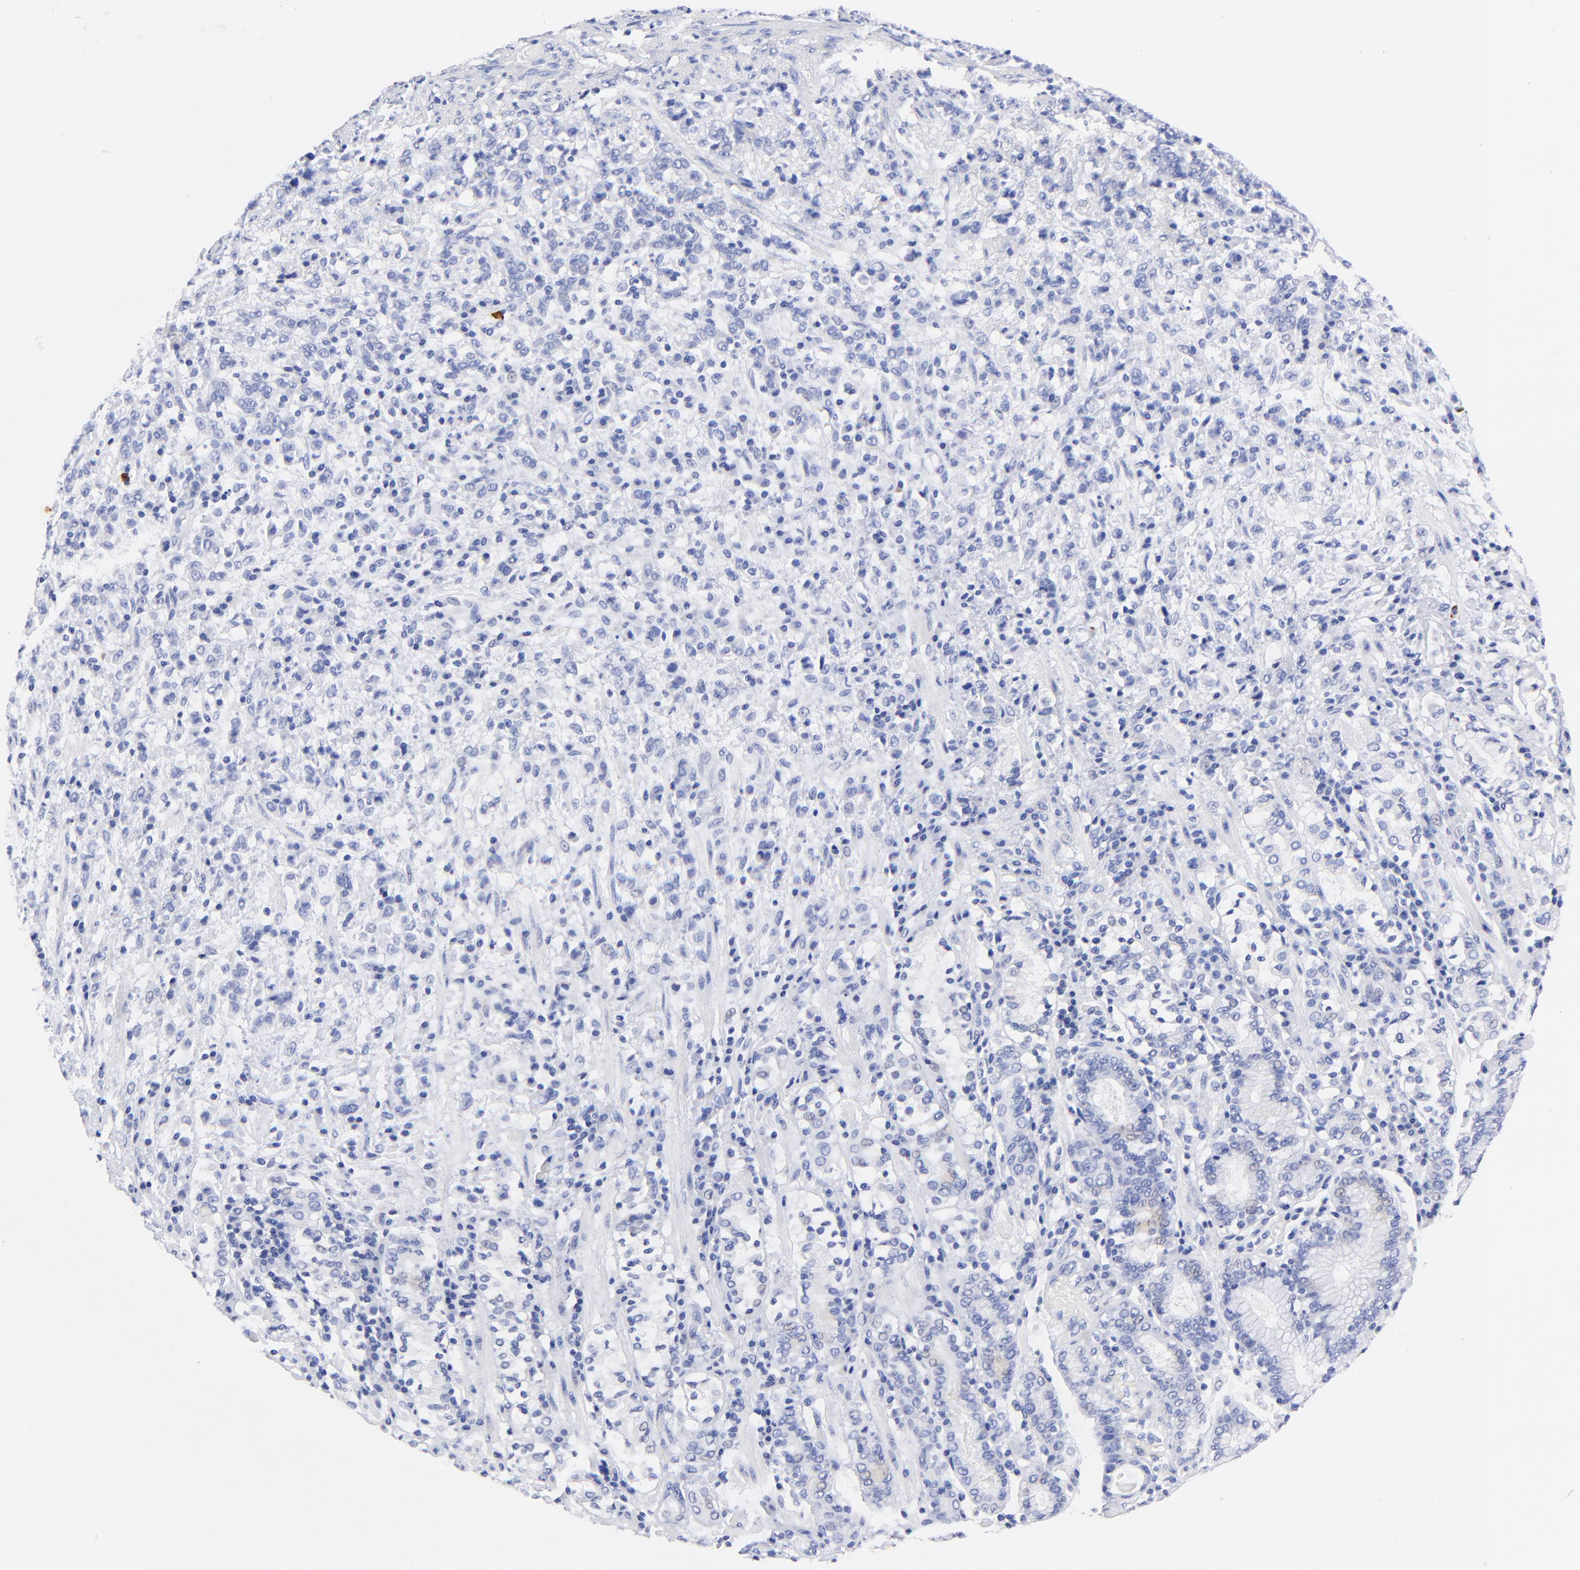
{"staining": {"intensity": "negative", "quantity": "none", "location": "none"}, "tissue": "stomach cancer", "cell_type": "Tumor cells", "image_type": "cancer", "snomed": [{"axis": "morphology", "description": "Adenocarcinoma, NOS"}, {"axis": "topography", "description": "Stomach, lower"}], "caption": "DAB (3,3'-diaminobenzidine) immunohistochemical staining of stomach adenocarcinoma exhibits no significant positivity in tumor cells.", "gene": "HORMAD2", "patient": {"sex": "male", "age": 88}}